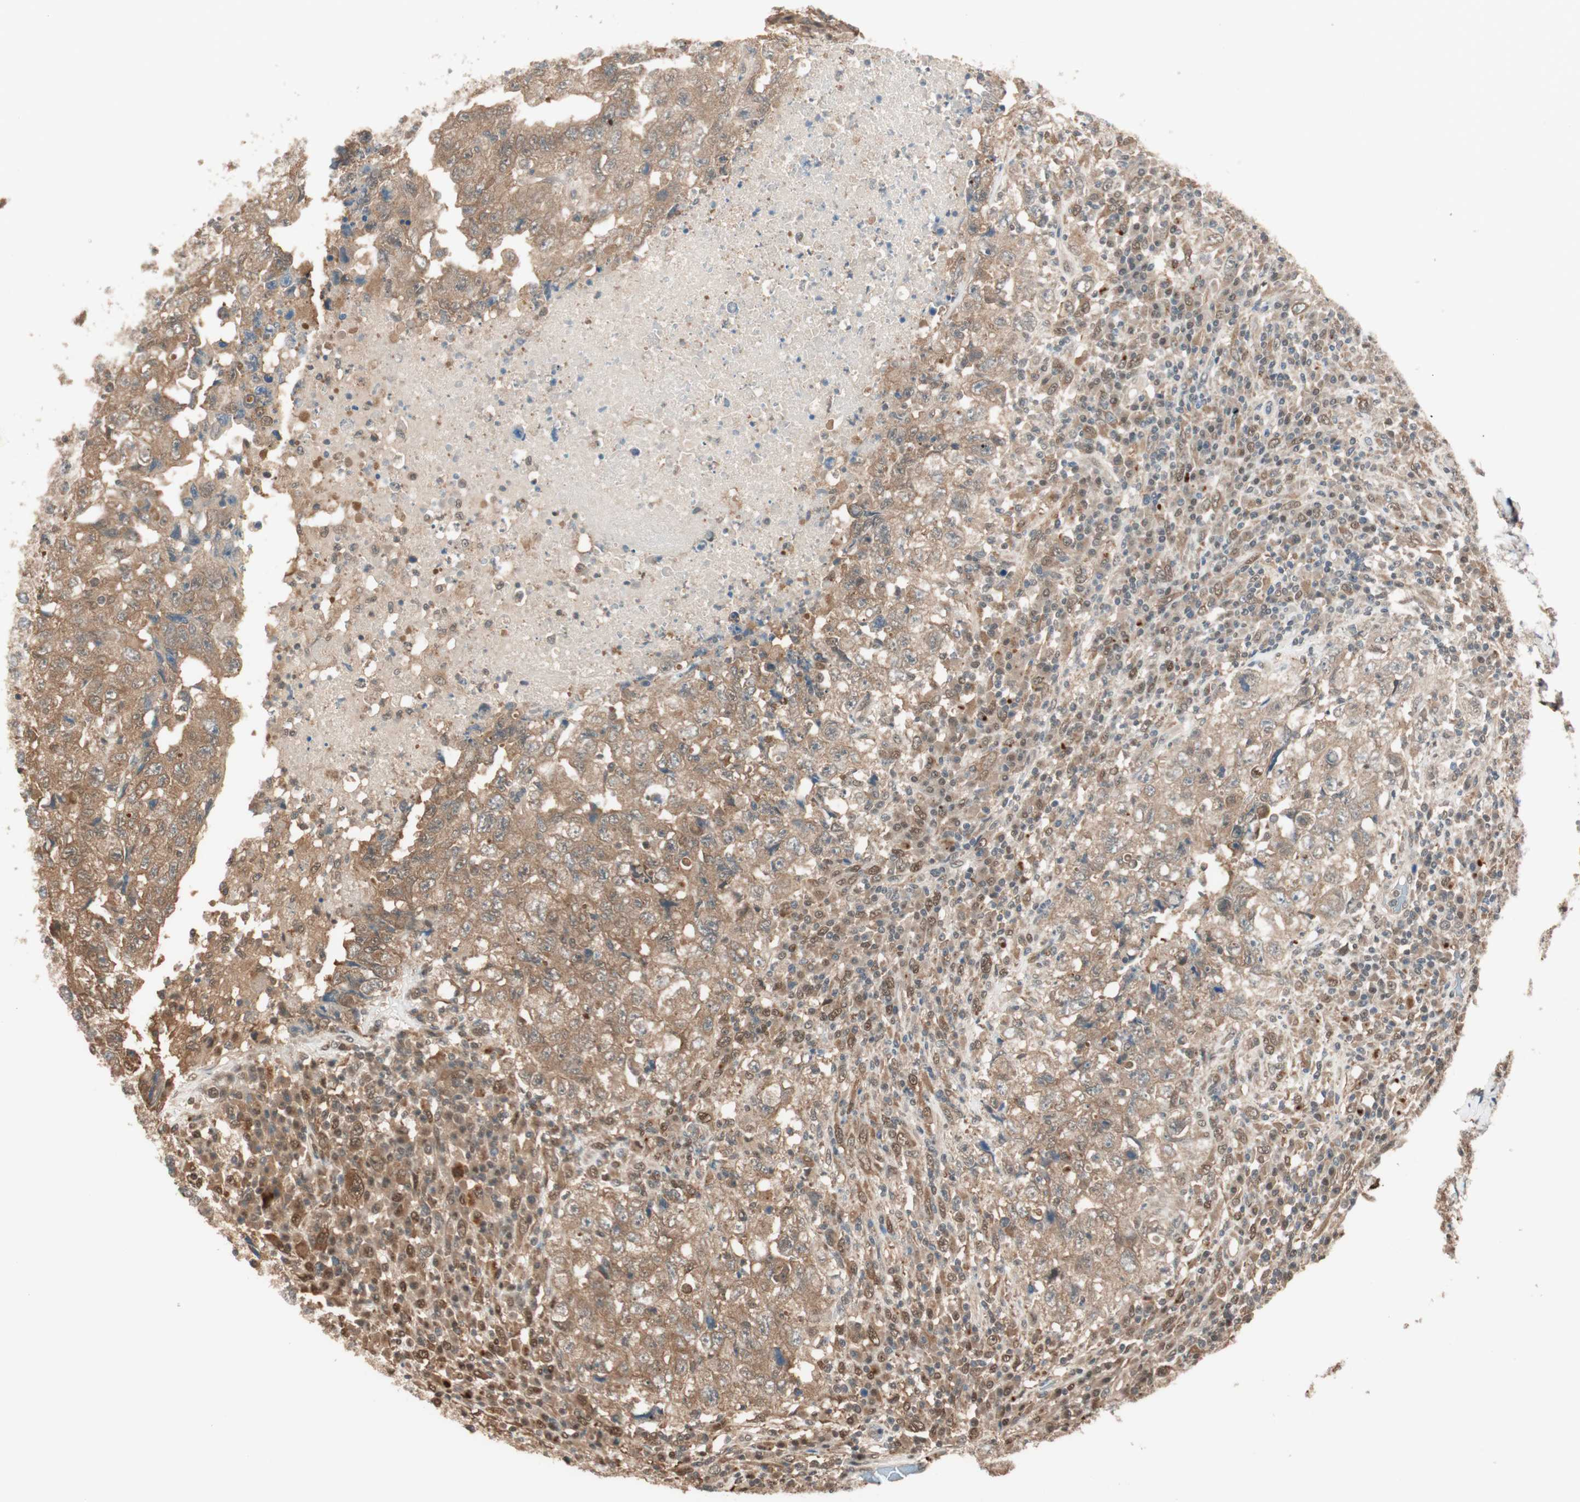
{"staining": {"intensity": "moderate", "quantity": ">75%", "location": "cytoplasmic/membranous"}, "tissue": "testis cancer", "cell_type": "Tumor cells", "image_type": "cancer", "snomed": [{"axis": "morphology", "description": "Necrosis, NOS"}, {"axis": "morphology", "description": "Carcinoma, Embryonal, NOS"}, {"axis": "topography", "description": "Testis"}], "caption": "Immunohistochemistry (IHC) of human embryonal carcinoma (testis) shows medium levels of moderate cytoplasmic/membranous expression in about >75% of tumor cells.", "gene": "ZNF443", "patient": {"sex": "male", "age": 19}}